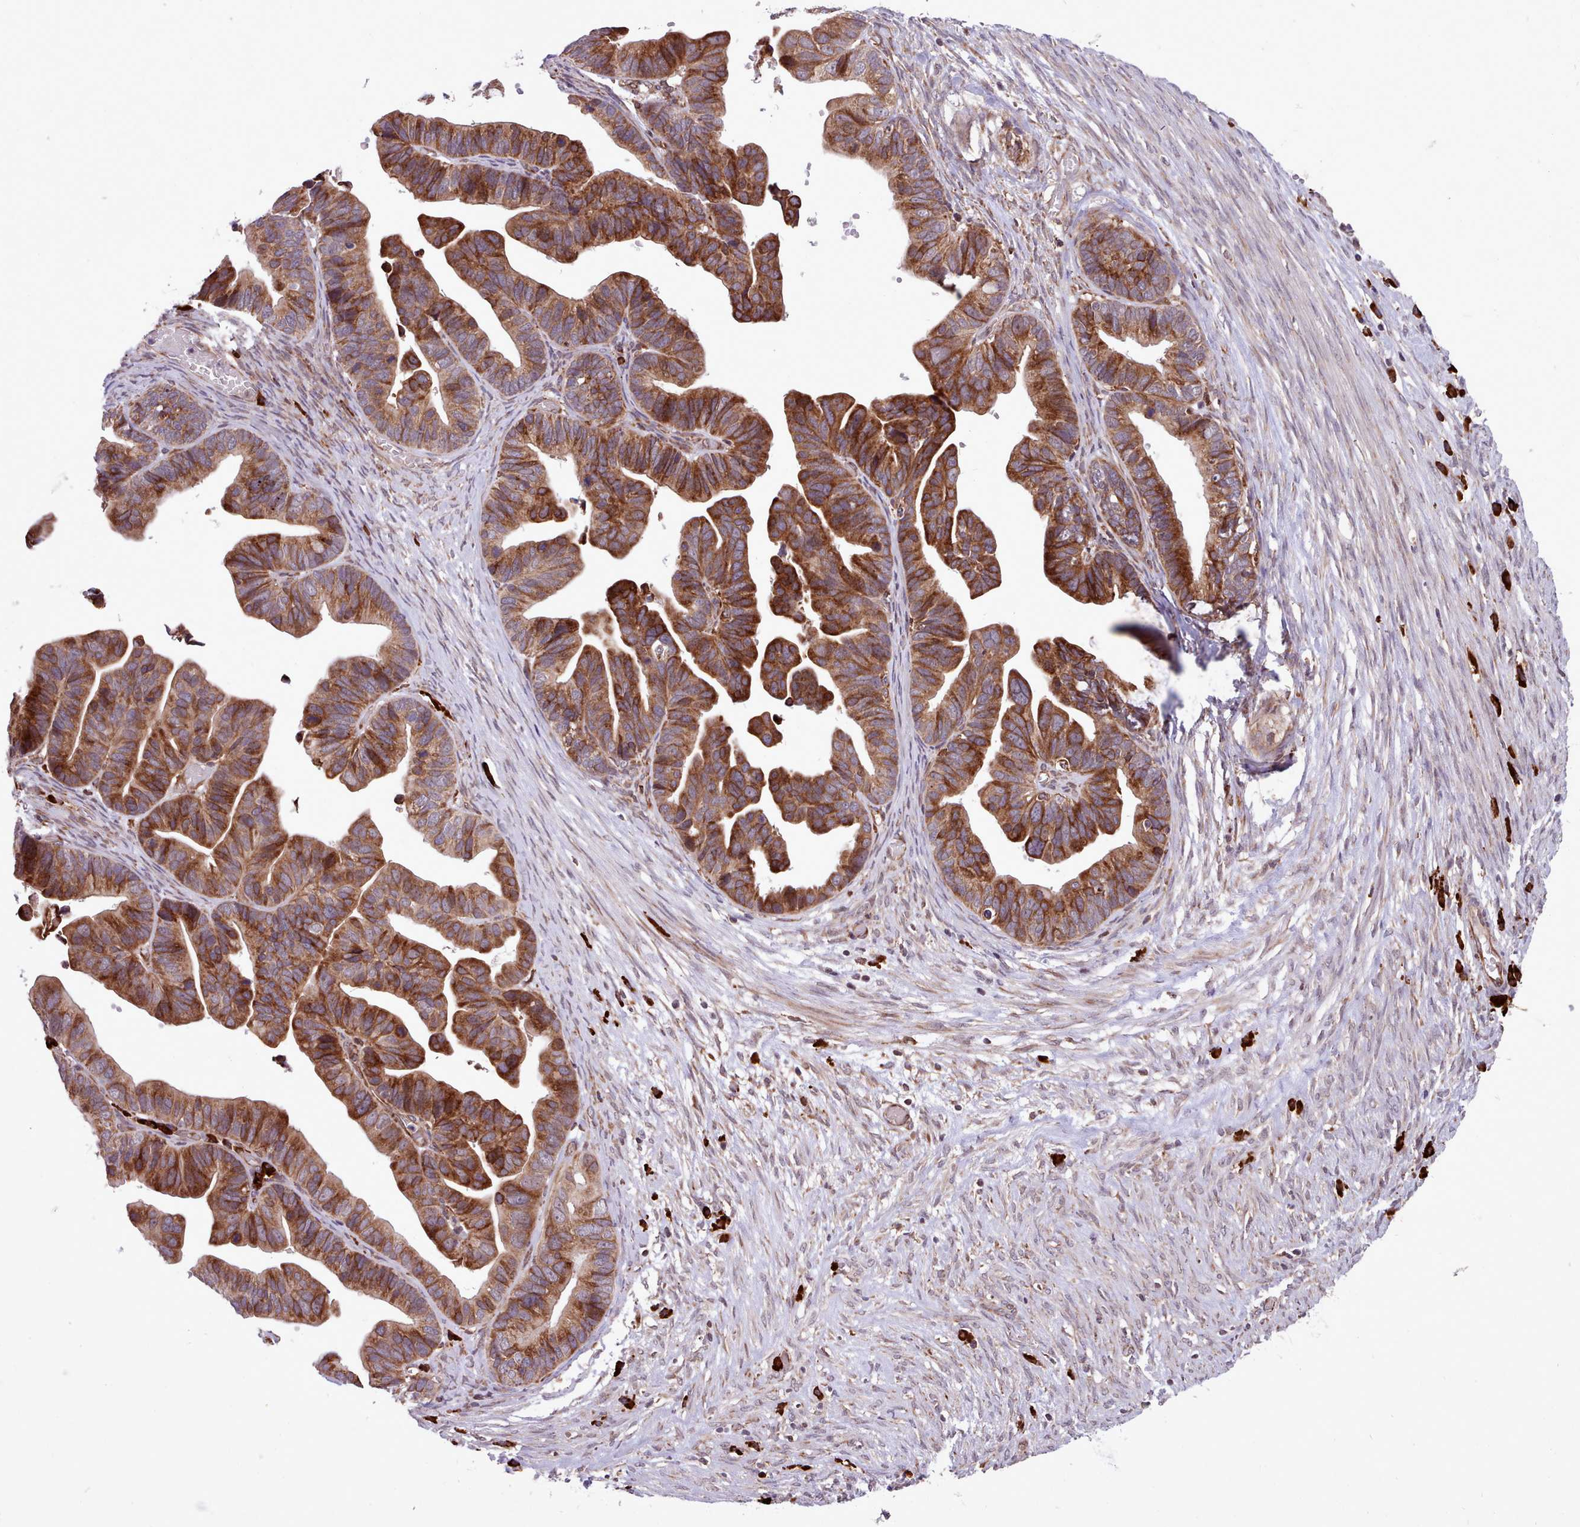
{"staining": {"intensity": "strong", "quantity": ">75%", "location": "cytoplasmic/membranous"}, "tissue": "ovarian cancer", "cell_type": "Tumor cells", "image_type": "cancer", "snomed": [{"axis": "morphology", "description": "Cystadenocarcinoma, serous, NOS"}, {"axis": "topography", "description": "Ovary"}], "caption": "Immunohistochemistry (DAB (3,3'-diaminobenzidine)) staining of human ovarian cancer (serous cystadenocarcinoma) exhibits strong cytoplasmic/membranous protein positivity in about >75% of tumor cells.", "gene": "TTLL3", "patient": {"sex": "female", "age": 56}}